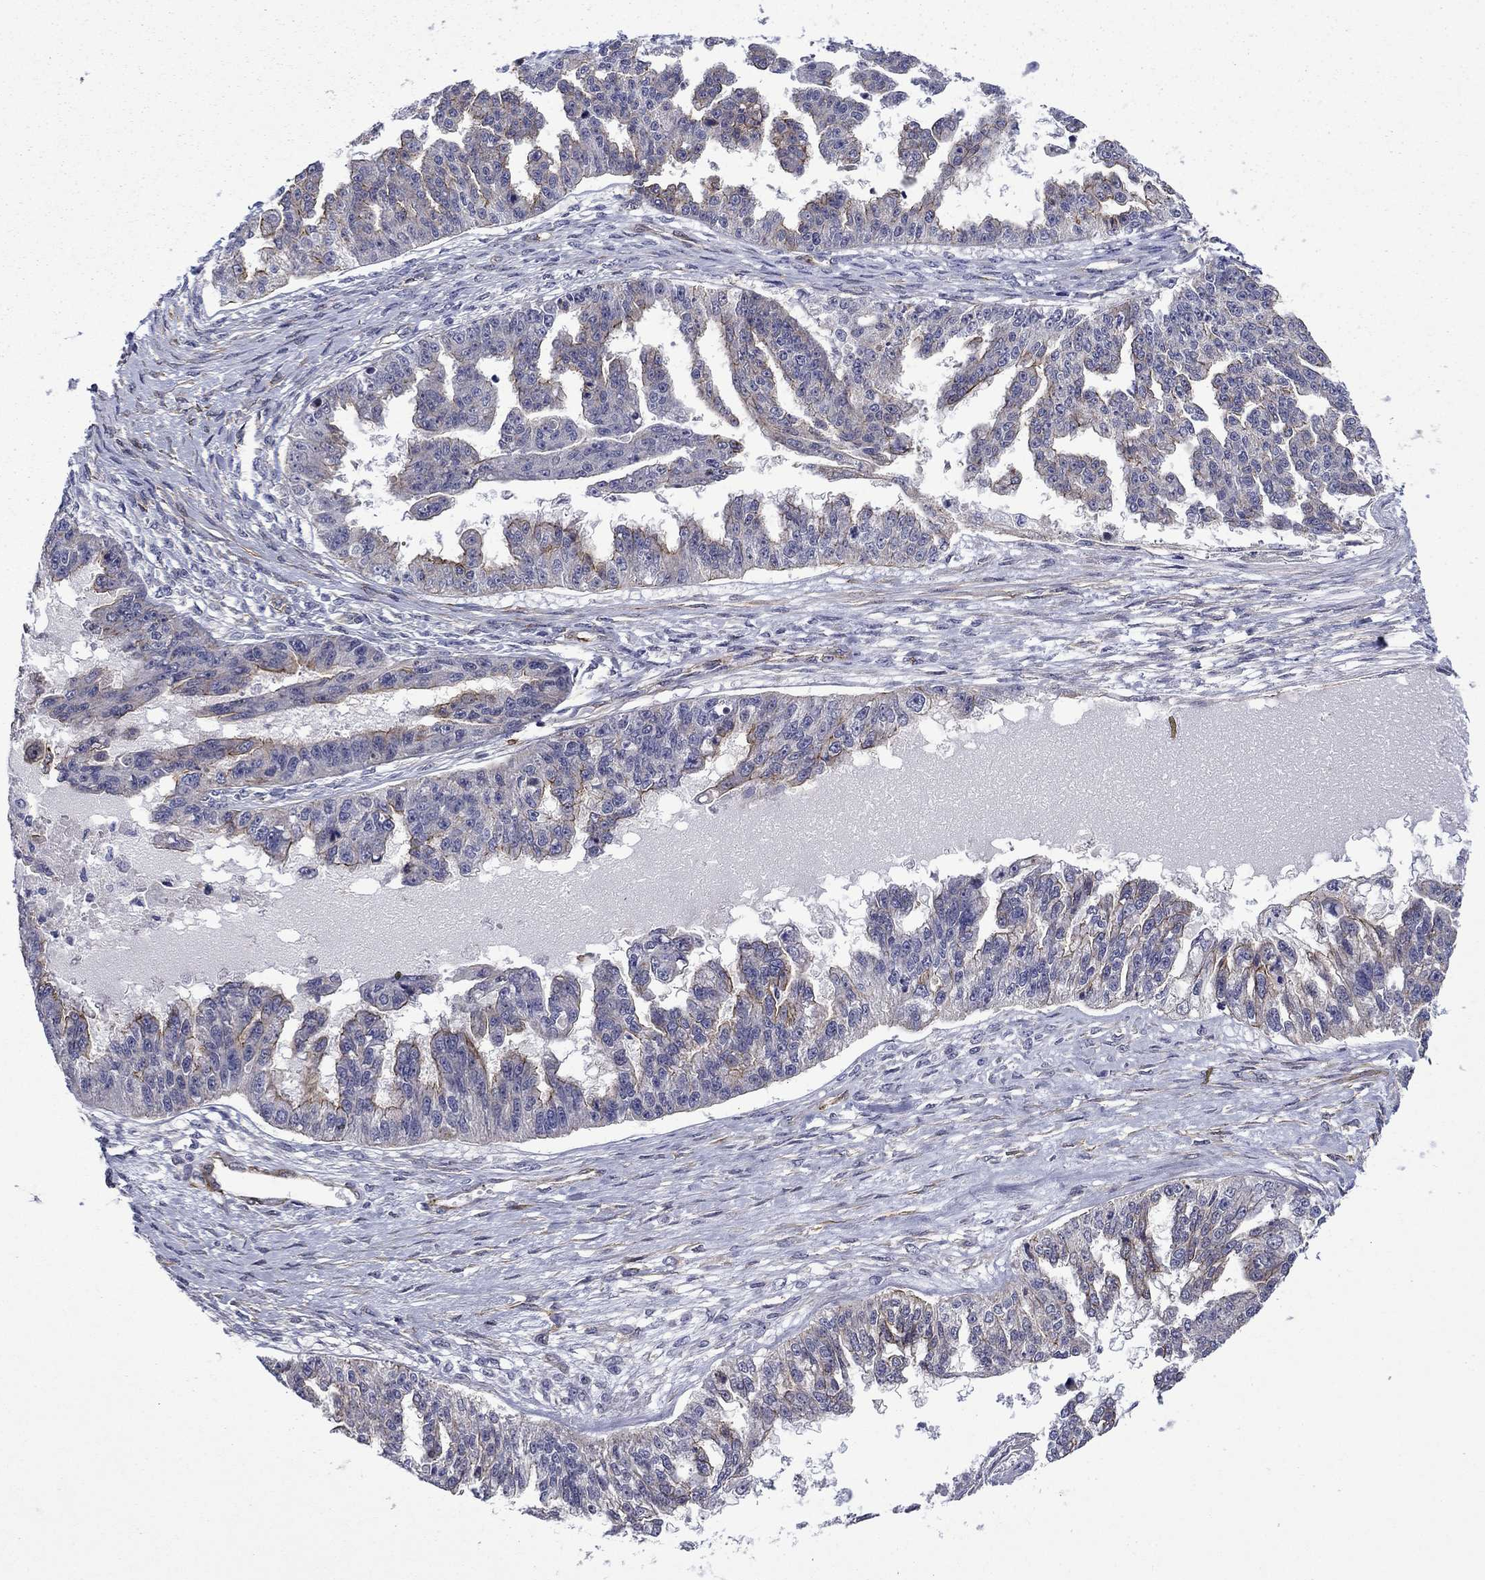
{"staining": {"intensity": "strong", "quantity": "25%-75%", "location": "cytoplasmic/membranous"}, "tissue": "ovarian cancer", "cell_type": "Tumor cells", "image_type": "cancer", "snomed": [{"axis": "morphology", "description": "Cystadenocarcinoma, serous, NOS"}, {"axis": "topography", "description": "Ovary"}], "caption": "Tumor cells demonstrate high levels of strong cytoplasmic/membranous positivity in about 25%-75% of cells in serous cystadenocarcinoma (ovarian).", "gene": "LMO7", "patient": {"sex": "female", "age": 58}}